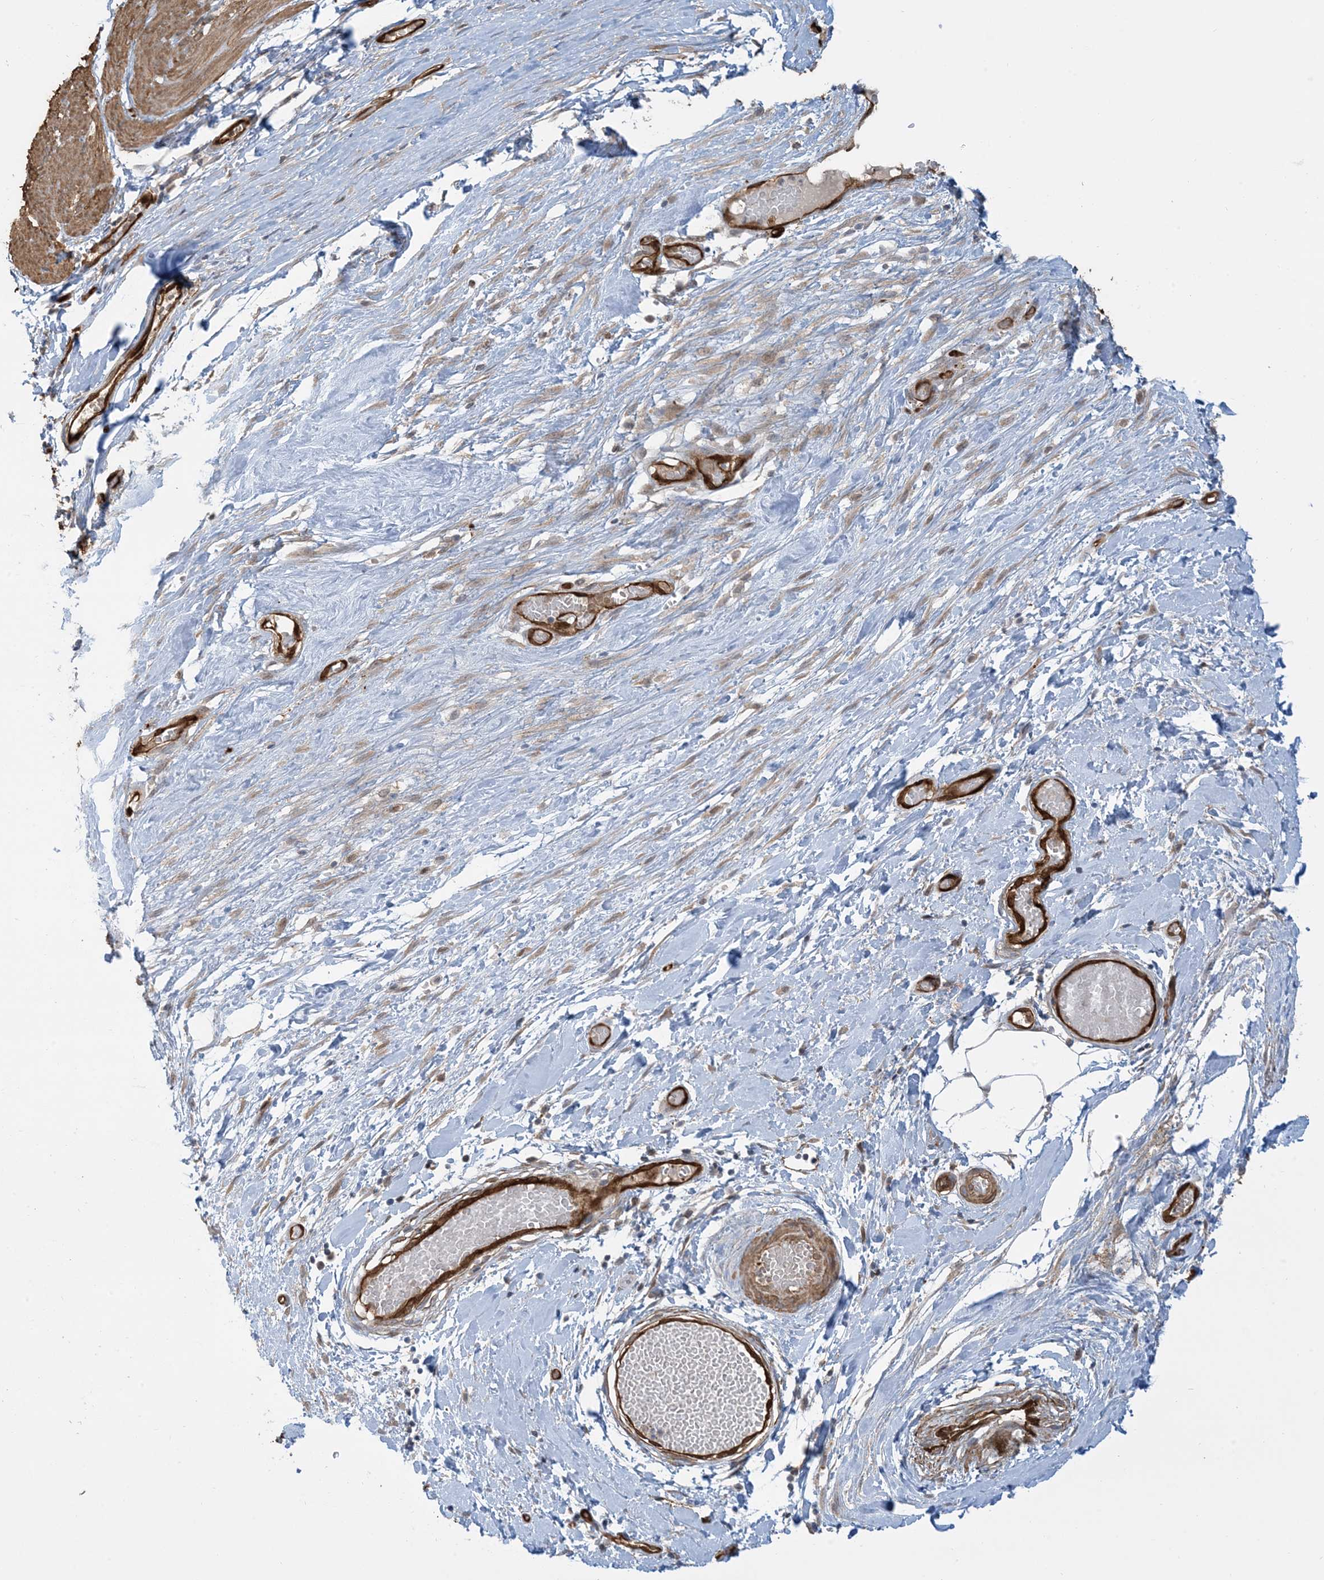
{"staining": {"intensity": "moderate", "quantity": ">75%", "location": "cytoplasmic/membranous"}, "tissue": "smooth muscle", "cell_type": "Smooth muscle cells", "image_type": "normal", "snomed": [{"axis": "morphology", "description": "Normal tissue, NOS"}, {"axis": "morphology", "description": "Adenocarcinoma, NOS"}, {"axis": "topography", "description": "Colon"}, {"axis": "topography", "description": "Peripheral nerve tissue"}], "caption": "This histopathology image exhibits normal smooth muscle stained with IHC to label a protein in brown. The cytoplasmic/membranous of smooth muscle cells show moderate positivity for the protein. Nuclei are counter-stained blue.", "gene": "PPM1F", "patient": {"sex": "male", "age": 14}}